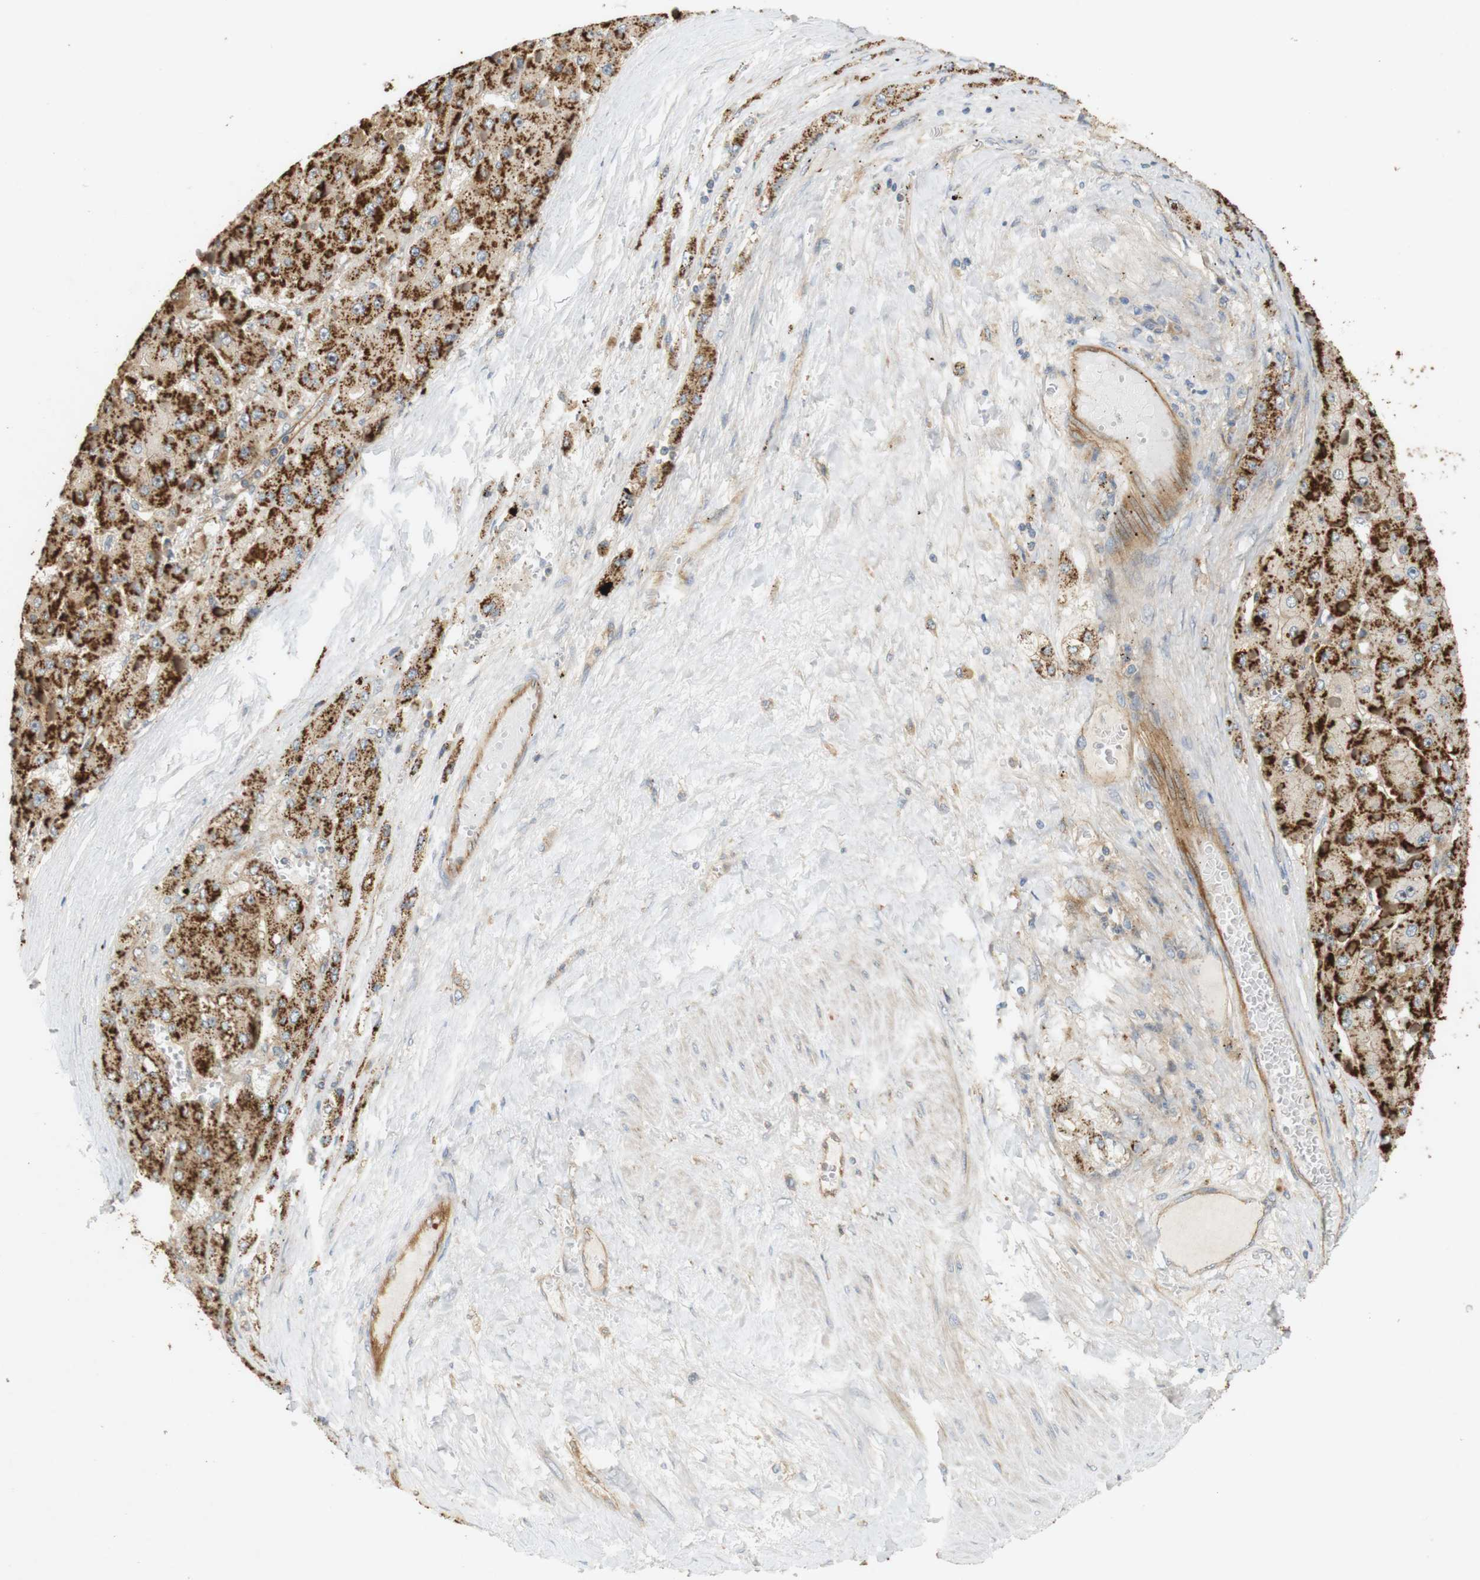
{"staining": {"intensity": "strong", "quantity": ">75%", "location": "cytoplasmic/membranous"}, "tissue": "liver cancer", "cell_type": "Tumor cells", "image_type": "cancer", "snomed": [{"axis": "morphology", "description": "Carcinoma, Hepatocellular, NOS"}, {"axis": "topography", "description": "Liver"}], "caption": "Tumor cells exhibit high levels of strong cytoplasmic/membranous staining in approximately >75% of cells in liver hepatocellular carcinoma.", "gene": "SH3GLB1", "patient": {"sex": "female", "age": 73}}